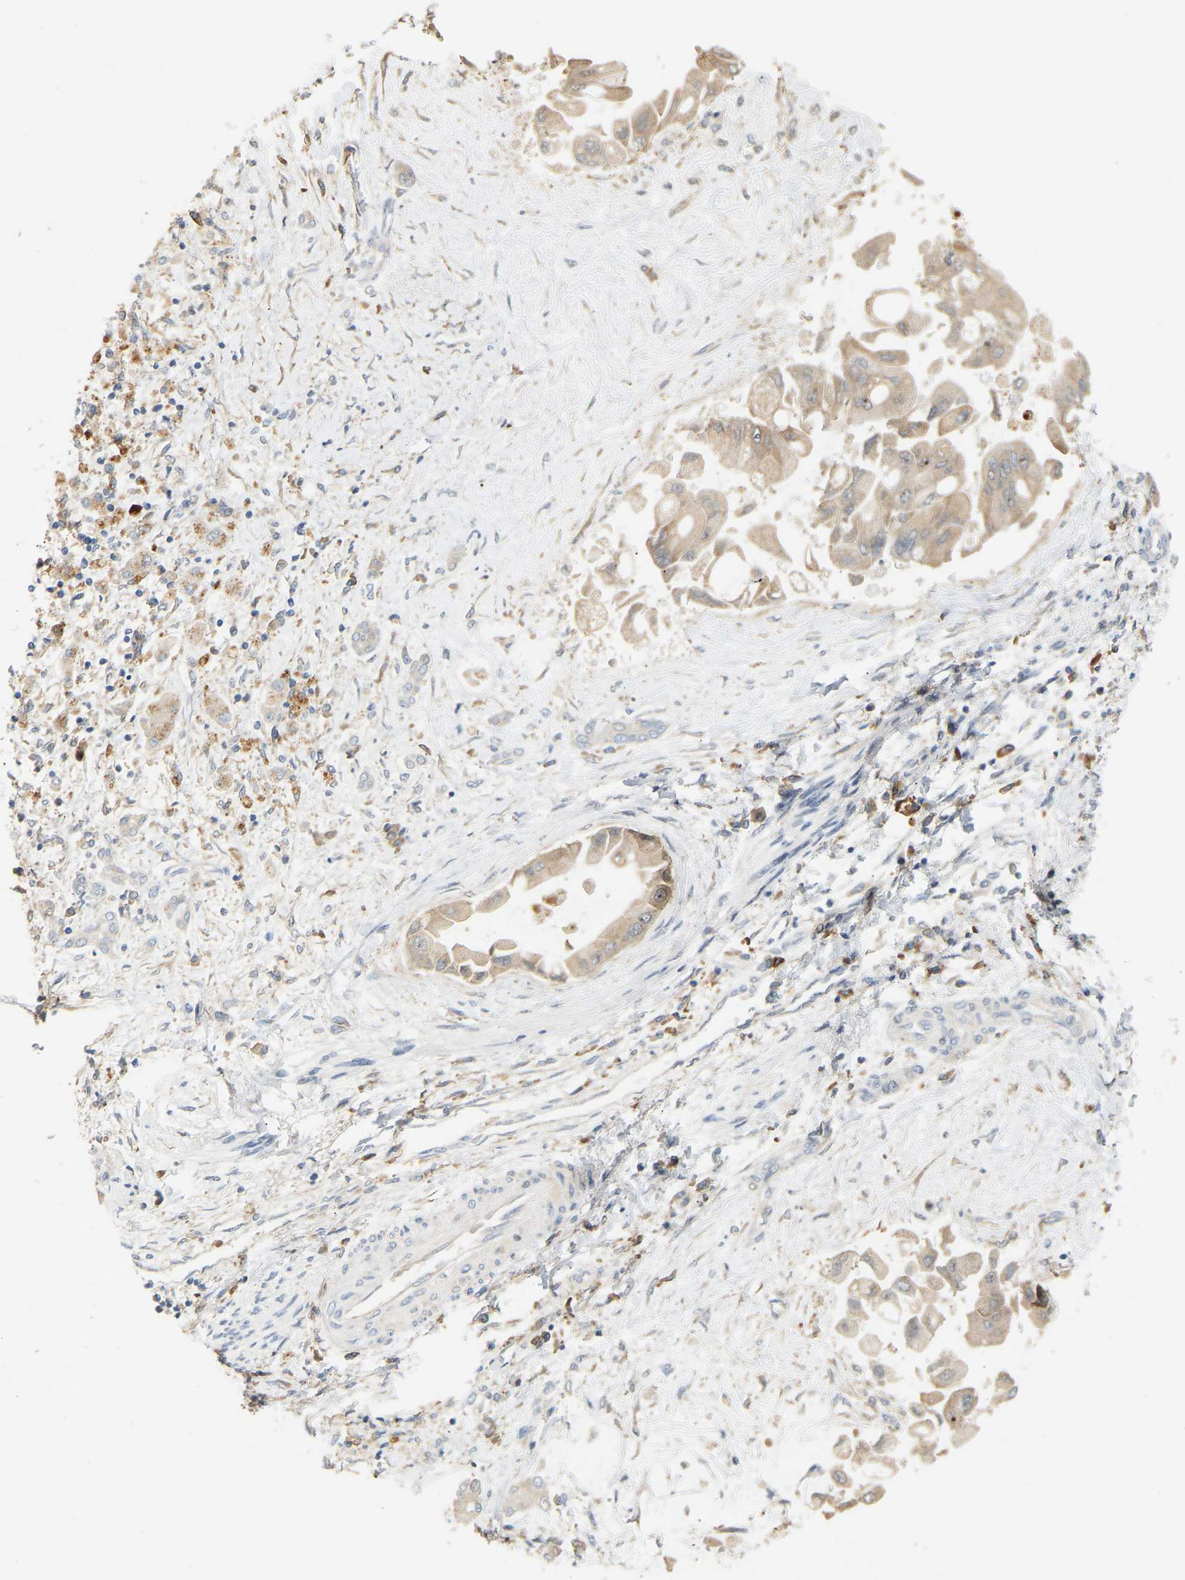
{"staining": {"intensity": "weak", "quantity": ">75%", "location": "cytoplasmic/membranous"}, "tissue": "liver cancer", "cell_type": "Tumor cells", "image_type": "cancer", "snomed": [{"axis": "morphology", "description": "Cholangiocarcinoma"}, {"axis": "topography", "description": "Liver"}], "caption": "The histopathology image reveals a brown stain indicating the presence of a protein in the cytoplasmic/membranous of tumor cells in liver cholangiocarcinoma.", "gene": "PTPN4", "patient": {"sex": "male", "age": 50}}